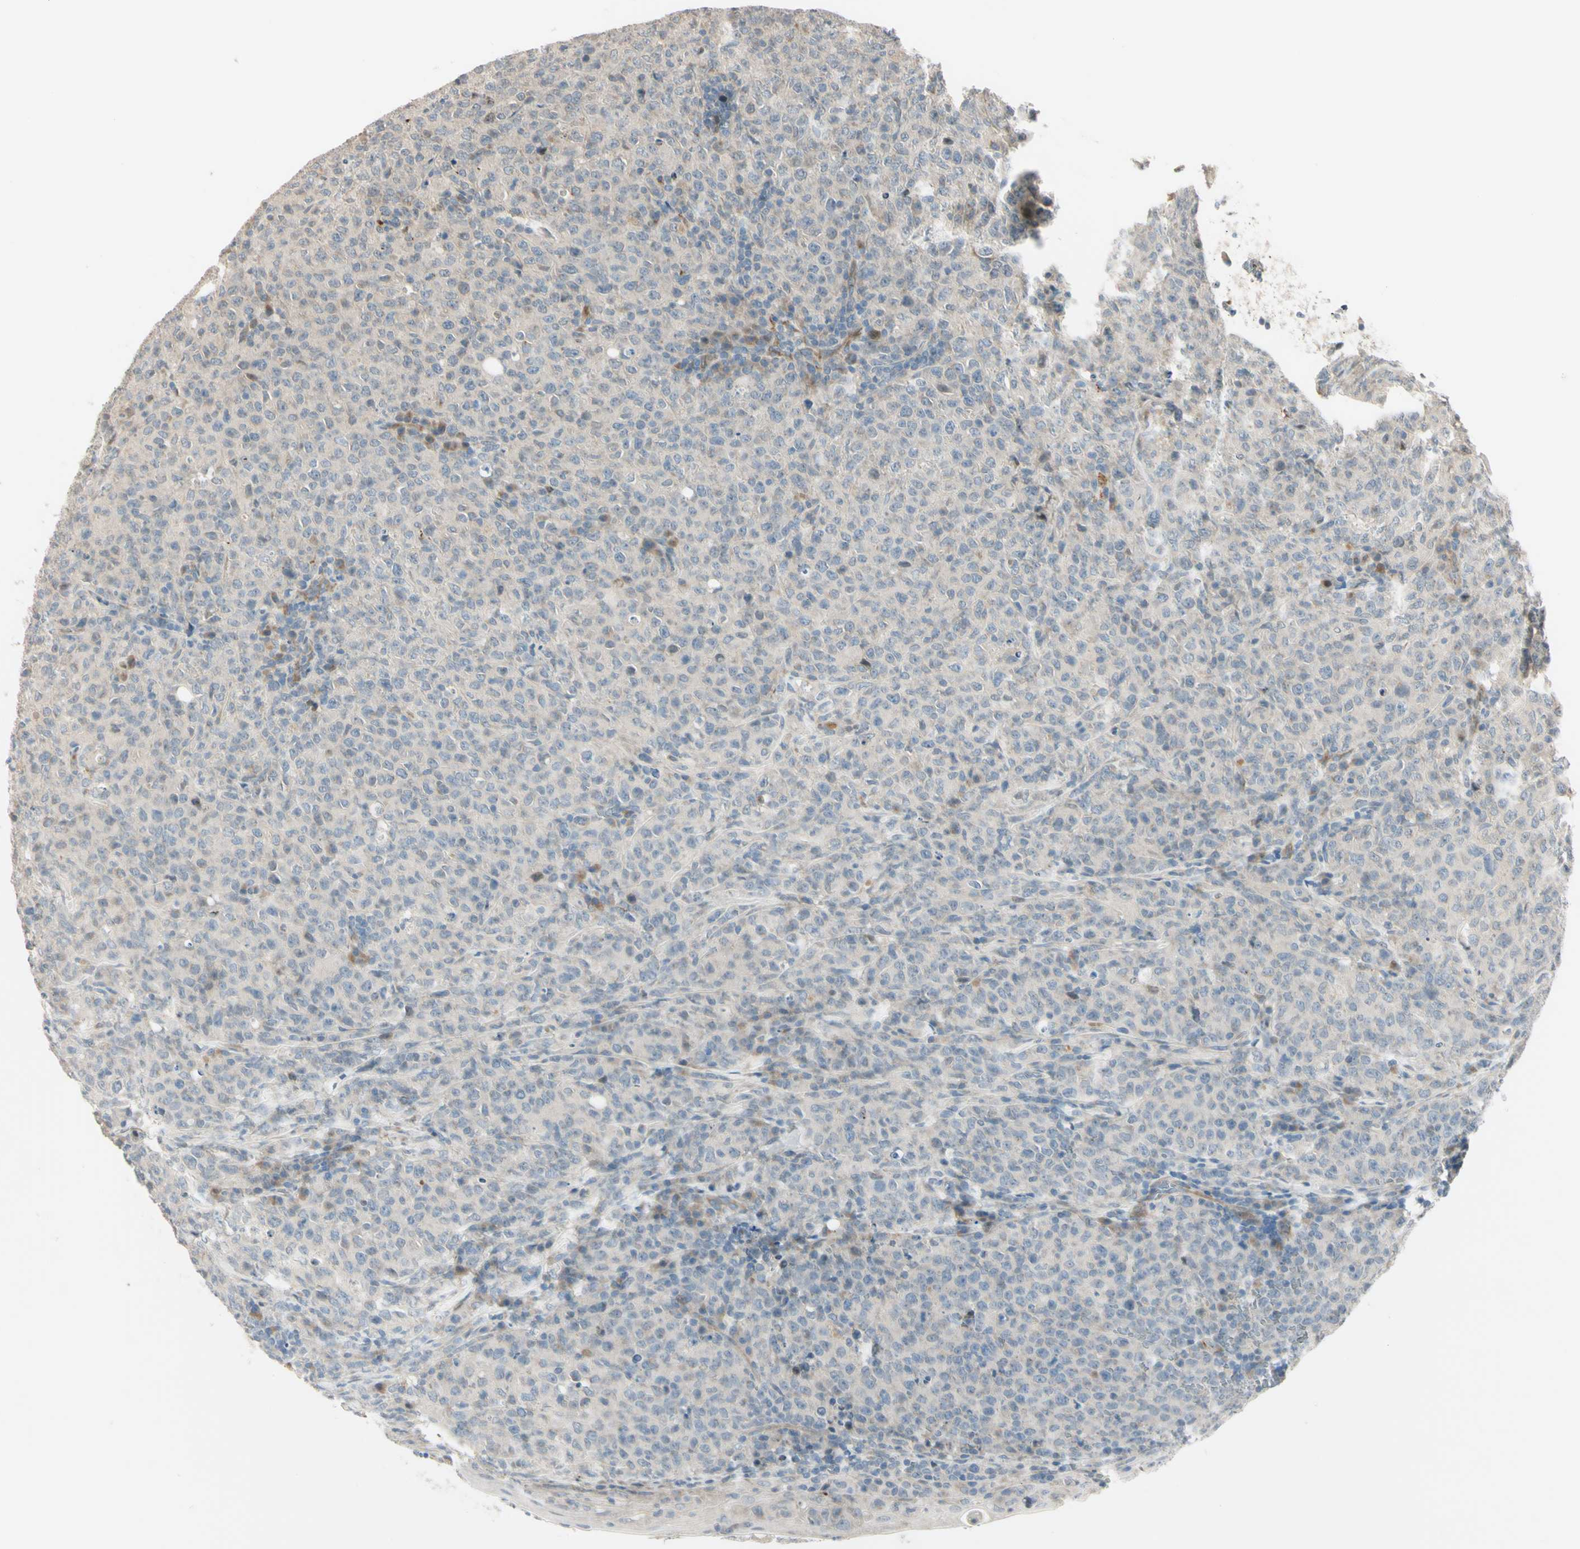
{"staining": {"intensity": "negative", "quantity": "none", "location": "none"}, "tissue": "lymphoma", "cell_type": "Tumor cells", "image_type": "cancer", "snomed": [{"axis": "morphology", "description": "Malignant lymphoma, non-Hodgkin's type, High grade"}, {"axis": "topography", "description": "Tonsil"}], "caption": "This is an IHC image of lymphoma. There is no staining in tumor cells.", "gene": "NDFIP1", "patient": {"sex": "female", "age": 36}}